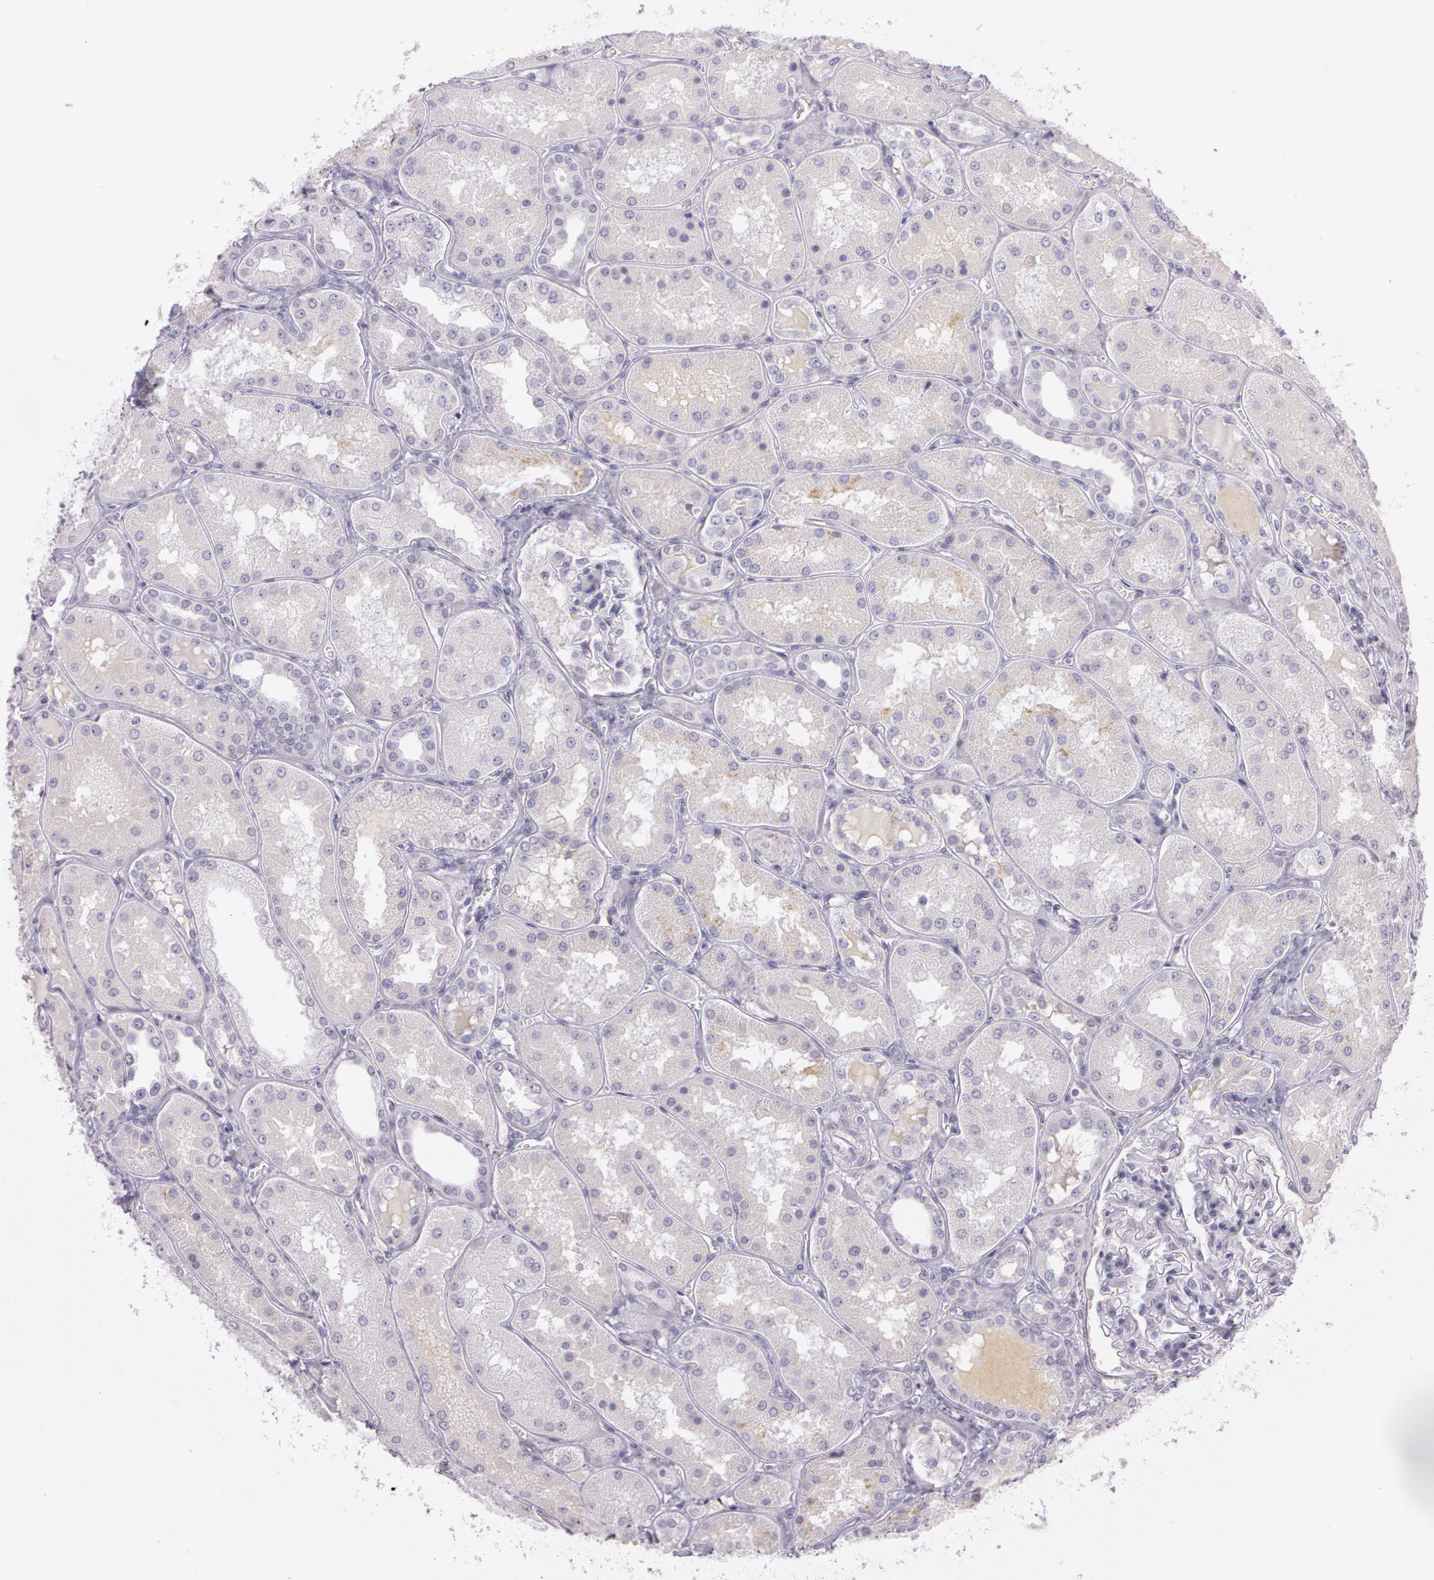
{"staining": {"intensity": "negative", "quantity": "none", "location": "none"}, "tissue": "kidney", "cell_type": "Cells in glomeruli", "image_type": "normal", "snomed": [{"axis": "morphology", "description": "Normal tissue, NOS"}, {"axis": "topography", "description": "Kidney"}], "caption": "Immunohistochemistry (IHC) micrograph of unremarkable kidney stained for a protein (brown), which exhibits no positivity in cells in glomeruli.", "gene": "OTC", "patient": {"sex": "female", "age": 56}}